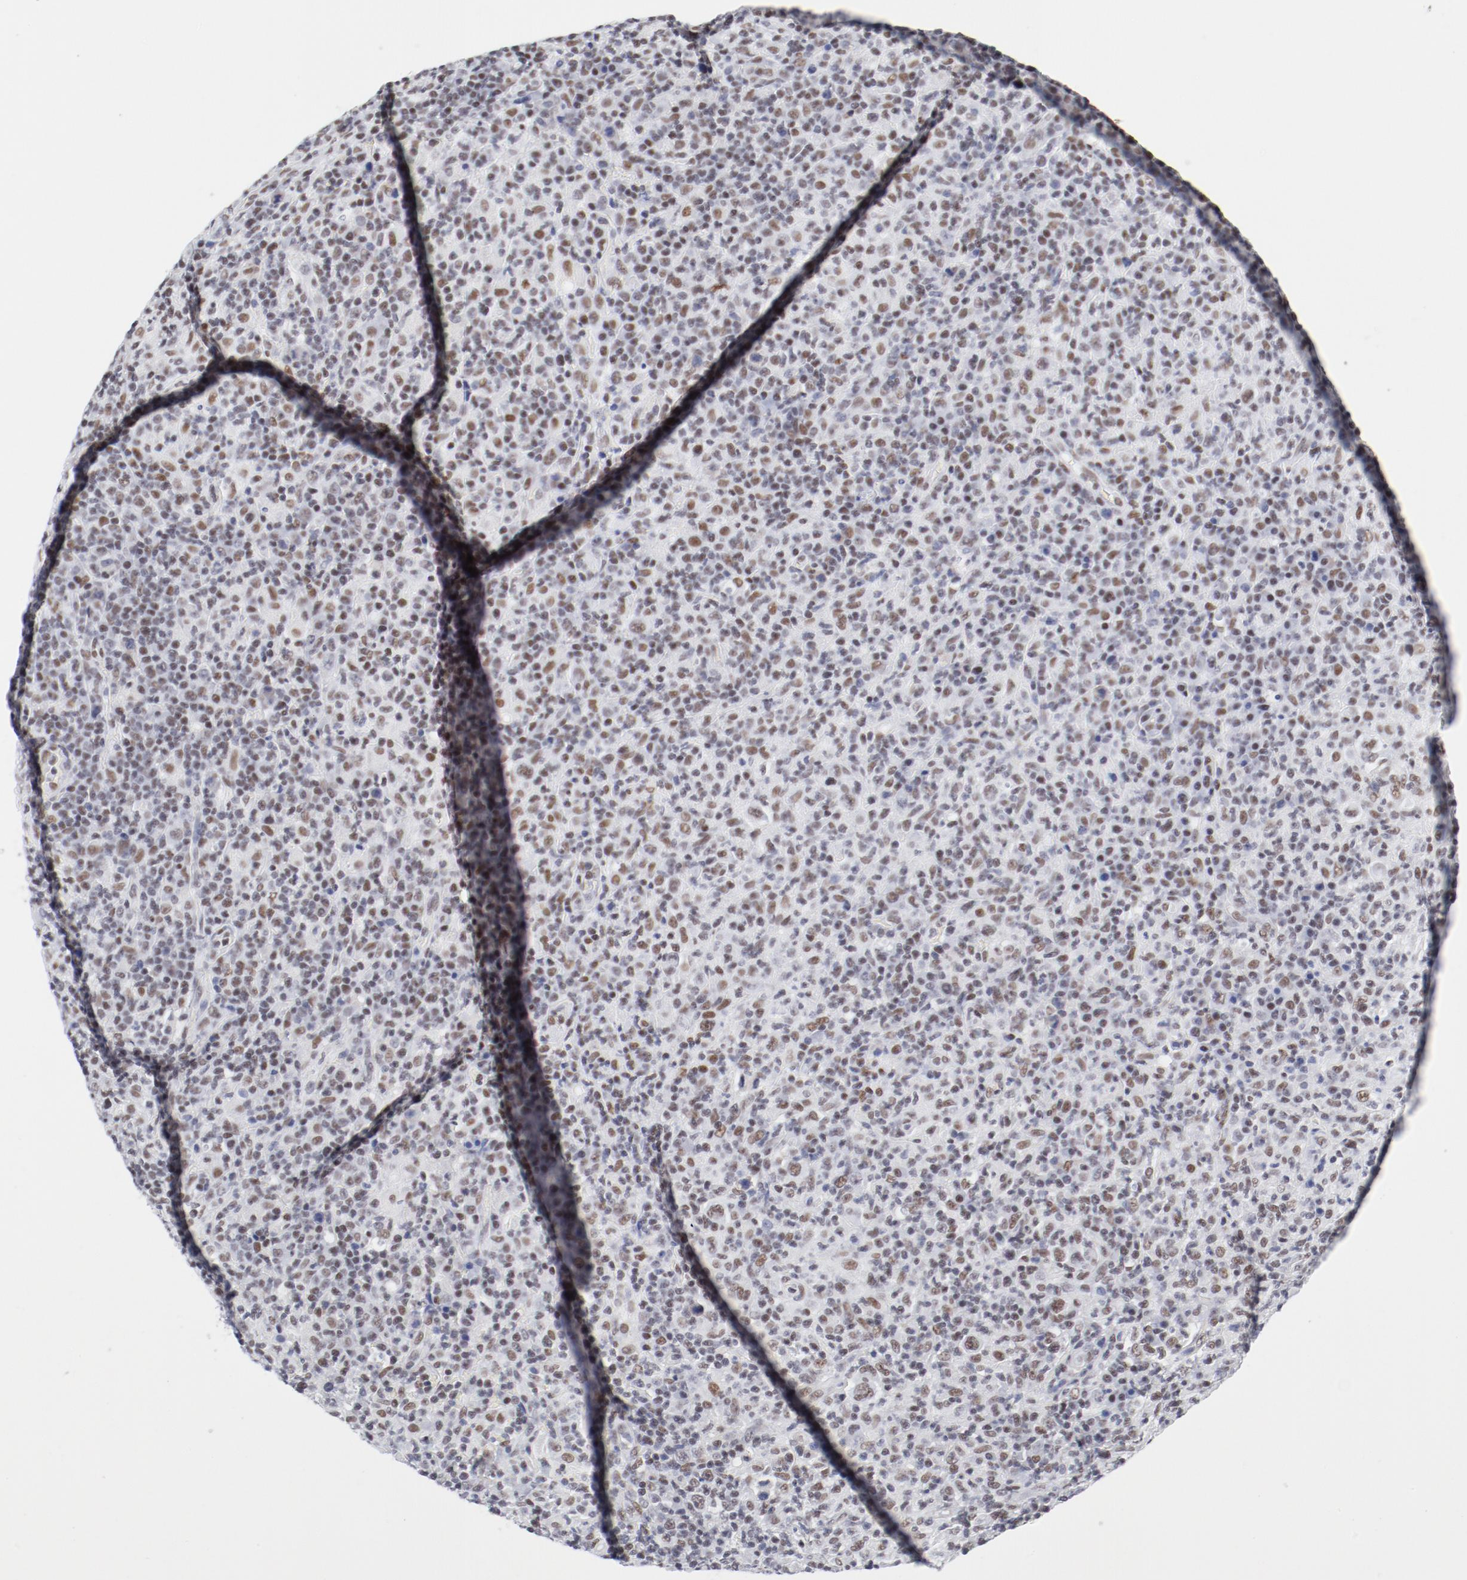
{"staining": {"intensity": "moderate", "quantity": "25%-75%", "location": "nuclear"}, "tissue": "lymphoma", "cell_type": "Tumor cells", "image_type": "cancer", "snomed": [{"axis": "morphology", "description": "Hodgkin's disease, NOS"}, {"axis": "topography", "description": "Lymph node"}], "caption": "Hodgkin's disease was stained to show a protein in brown. There is medium levels of moderate nuclear expression in approximately 25%-75% of tumor cells. (DAB IHC, brown staining for protein, blue staining for nuclei).", "gene": "ATF2", "patient": {"sex": "male", "age": 65}}